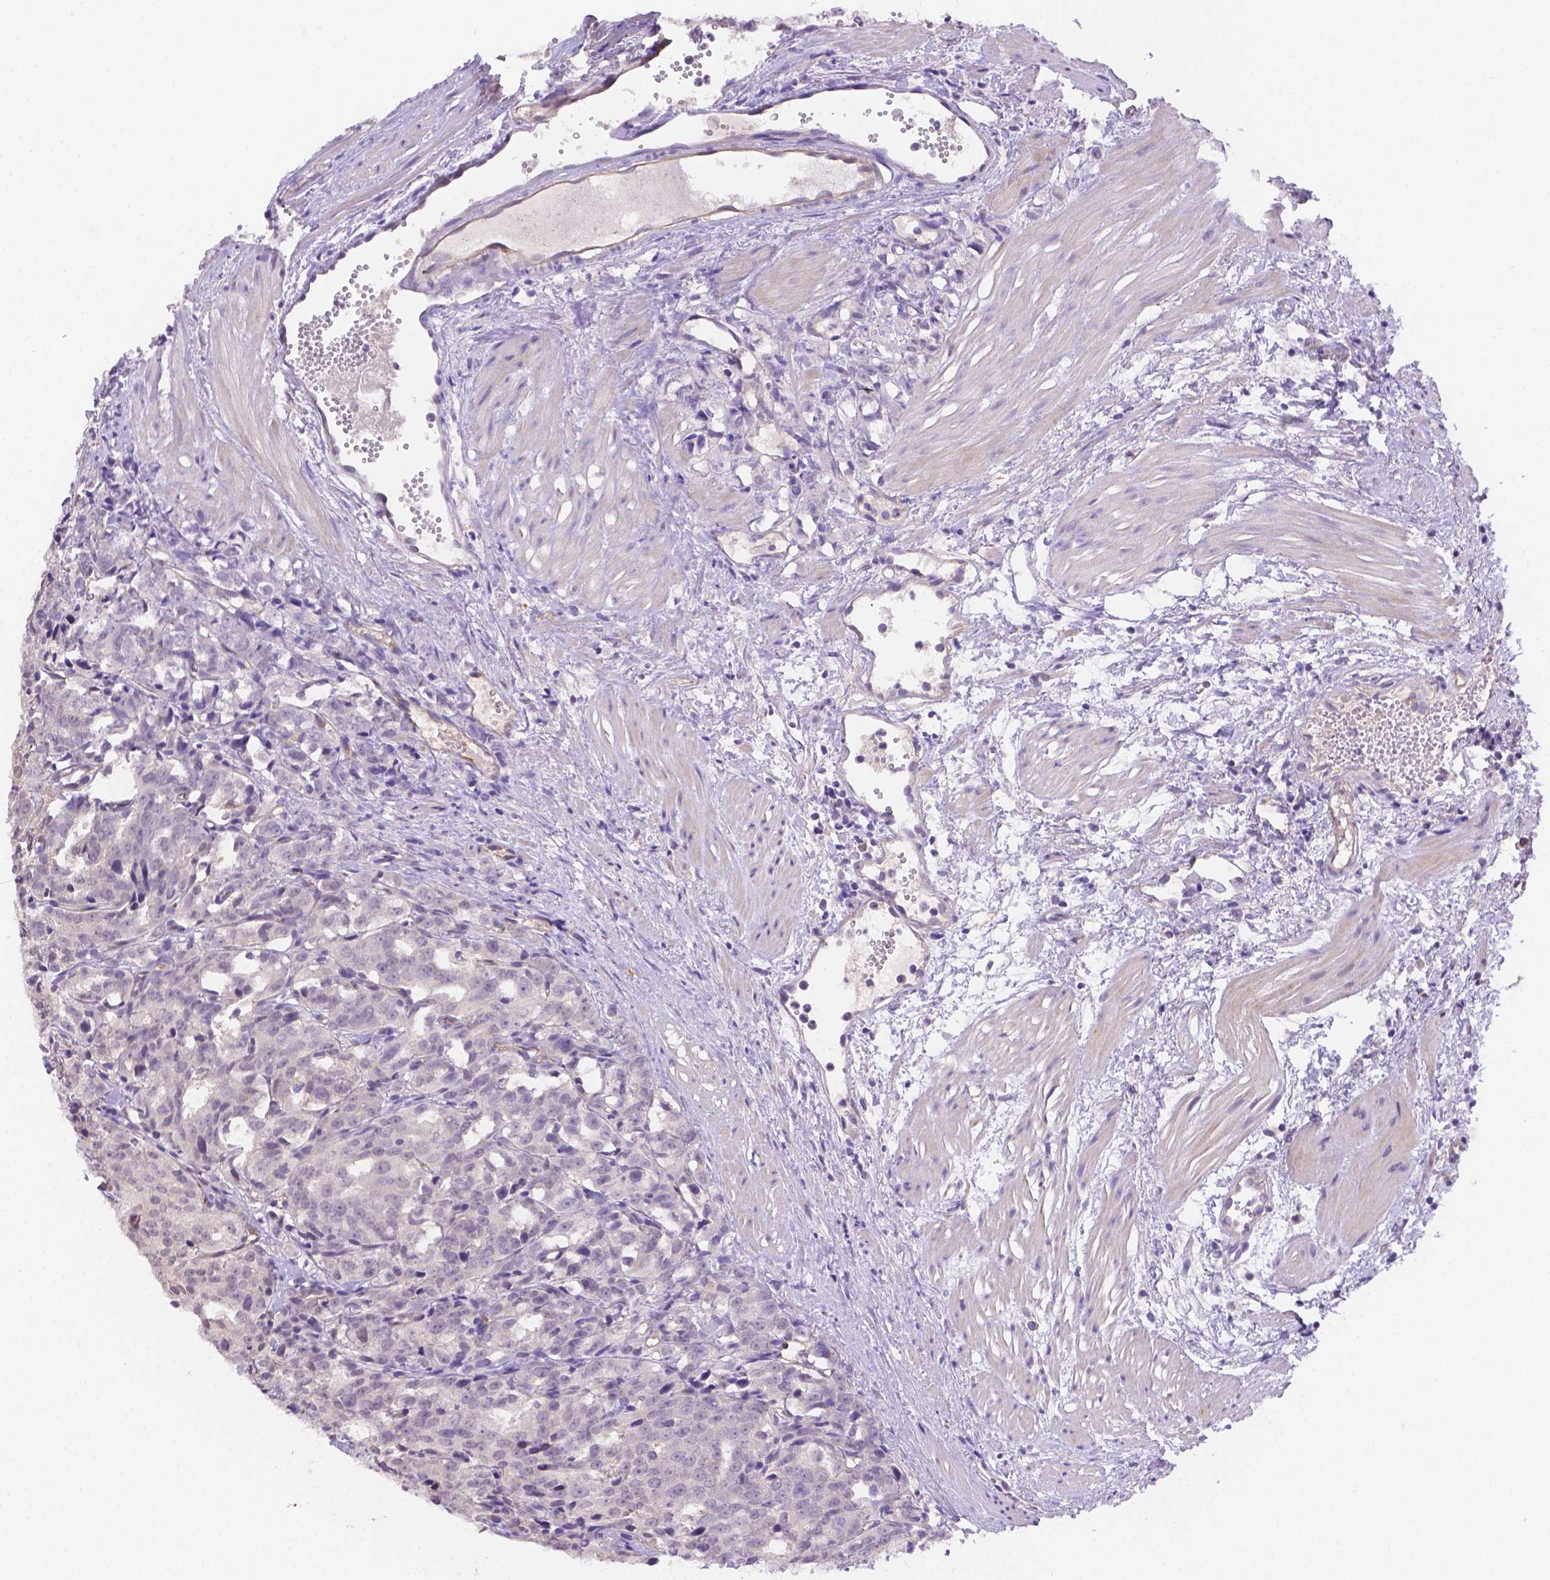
{"staining": {"intensity": "negative", "quantity": "none", "location": "none"}, "tissue": "prostate cancer", "cell_type": "Tumor cells", "image_type": "cancer", "snomed": [{"axis": "morphology", "description": "Adenocarcinoma, High grade"}, {"axis": "topography", "description": "Prostate"}], "caption": "Tumor cells are negative for protein expression in human prostate cancer. The staining is performed using DAB (3,3'-diaminobenzidine) brown chromogen with nuclei counter-stained in using hematoxylin.", "gene": "NXPE2", "patient": {"sex": "male", "age": 53}}